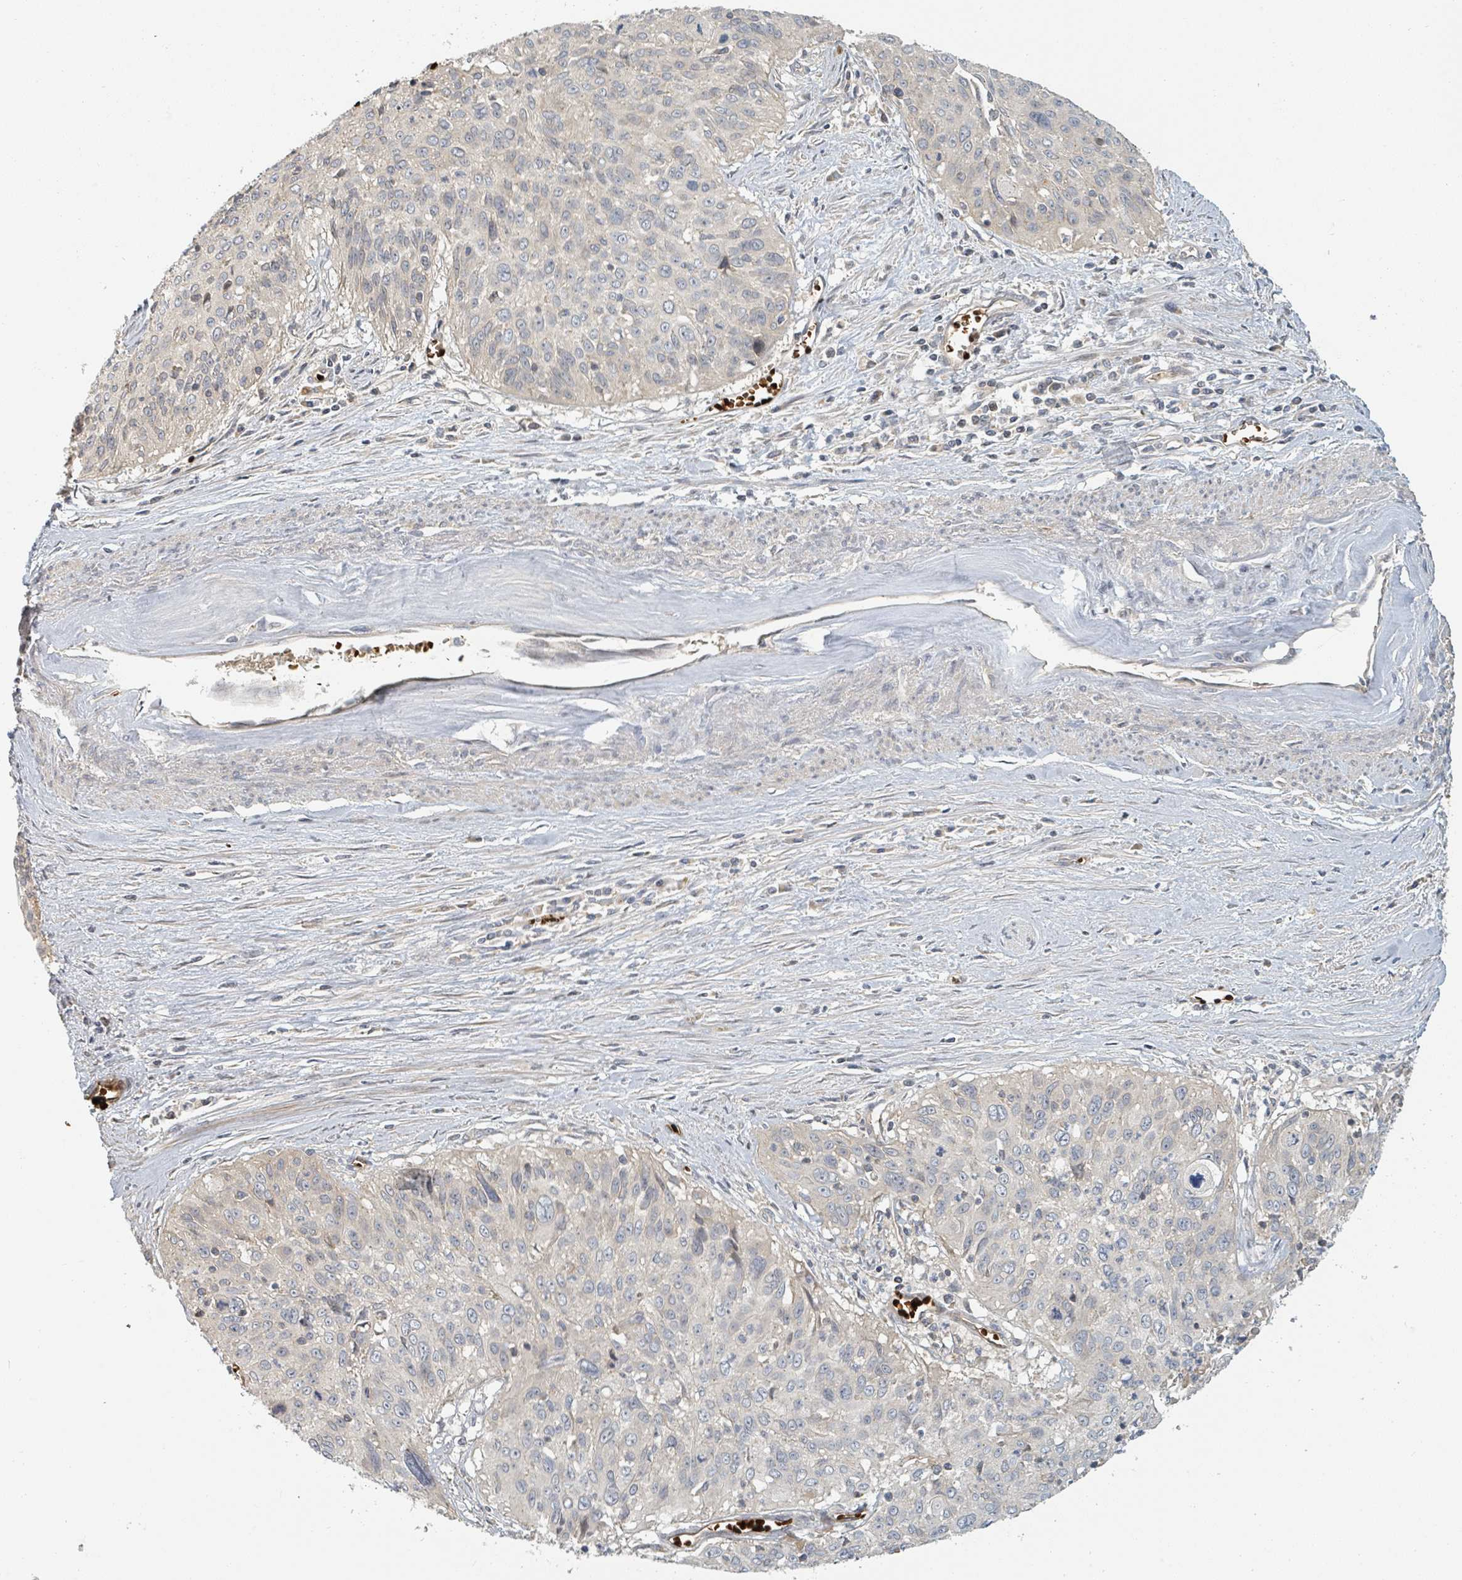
{"staining": {"intensity": "negative", "quantity": "none", "location": "none"}, "tissue": "cervical cancer", "cell_type": "Tumor cells", "image_type": "cancer", "snomed": [{"axis": "morphology", "description": "Squamous cell carcinoma, NOS"}, {"axis": "topography", "description": "Cervix"}], "caption": "This is an IHC micrograph of human cervical cancer (squamous cell carcinoma). There is no staining in tumor cells.", "gene": "TRPC4AP", "patient": {"sex": "female", "age": 55}}